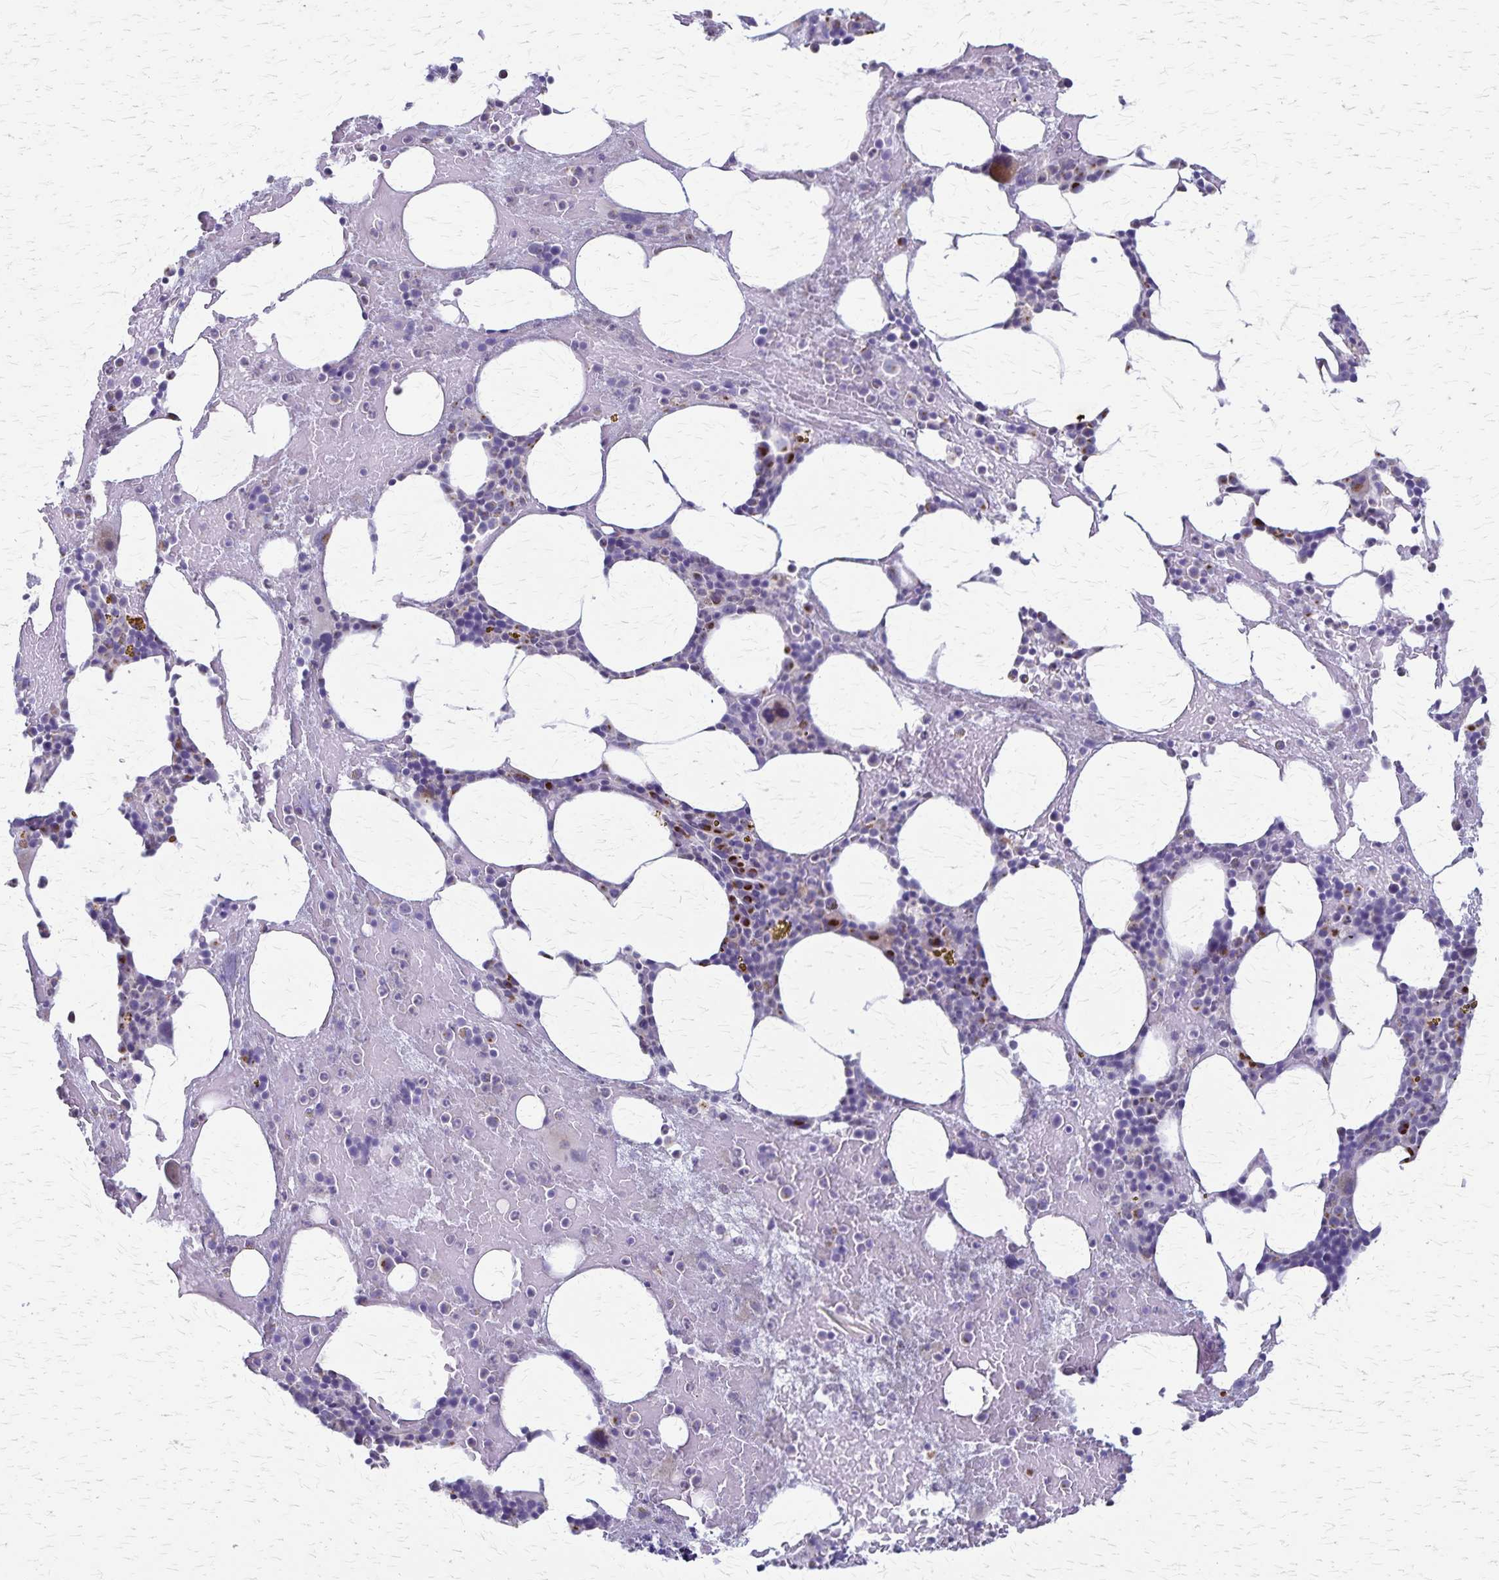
{"staining": {"intensity": "moderate", "quantity": "<25%", "location": "cytoplasmic/membranous"}, "tissue": "bone marrow", "cell_type": "Hematopoietic cells", "image_type": "normal", "snomed": [{"axis": "morphology", "description": "Normal tissue, NOS"}, {"axis": "topography", "description": "Bone marrow"}], "caption": "IHC of unremarkable bone marrow demonstrates low levels of moderate cytoplasmic/membranous staining in approximately <25% of hematopoietic cells. (DAB IHC with brightfield microscopy, high magnification).", "gene": "MCFD2", "patient": {"sex": "female", "age": 62}}